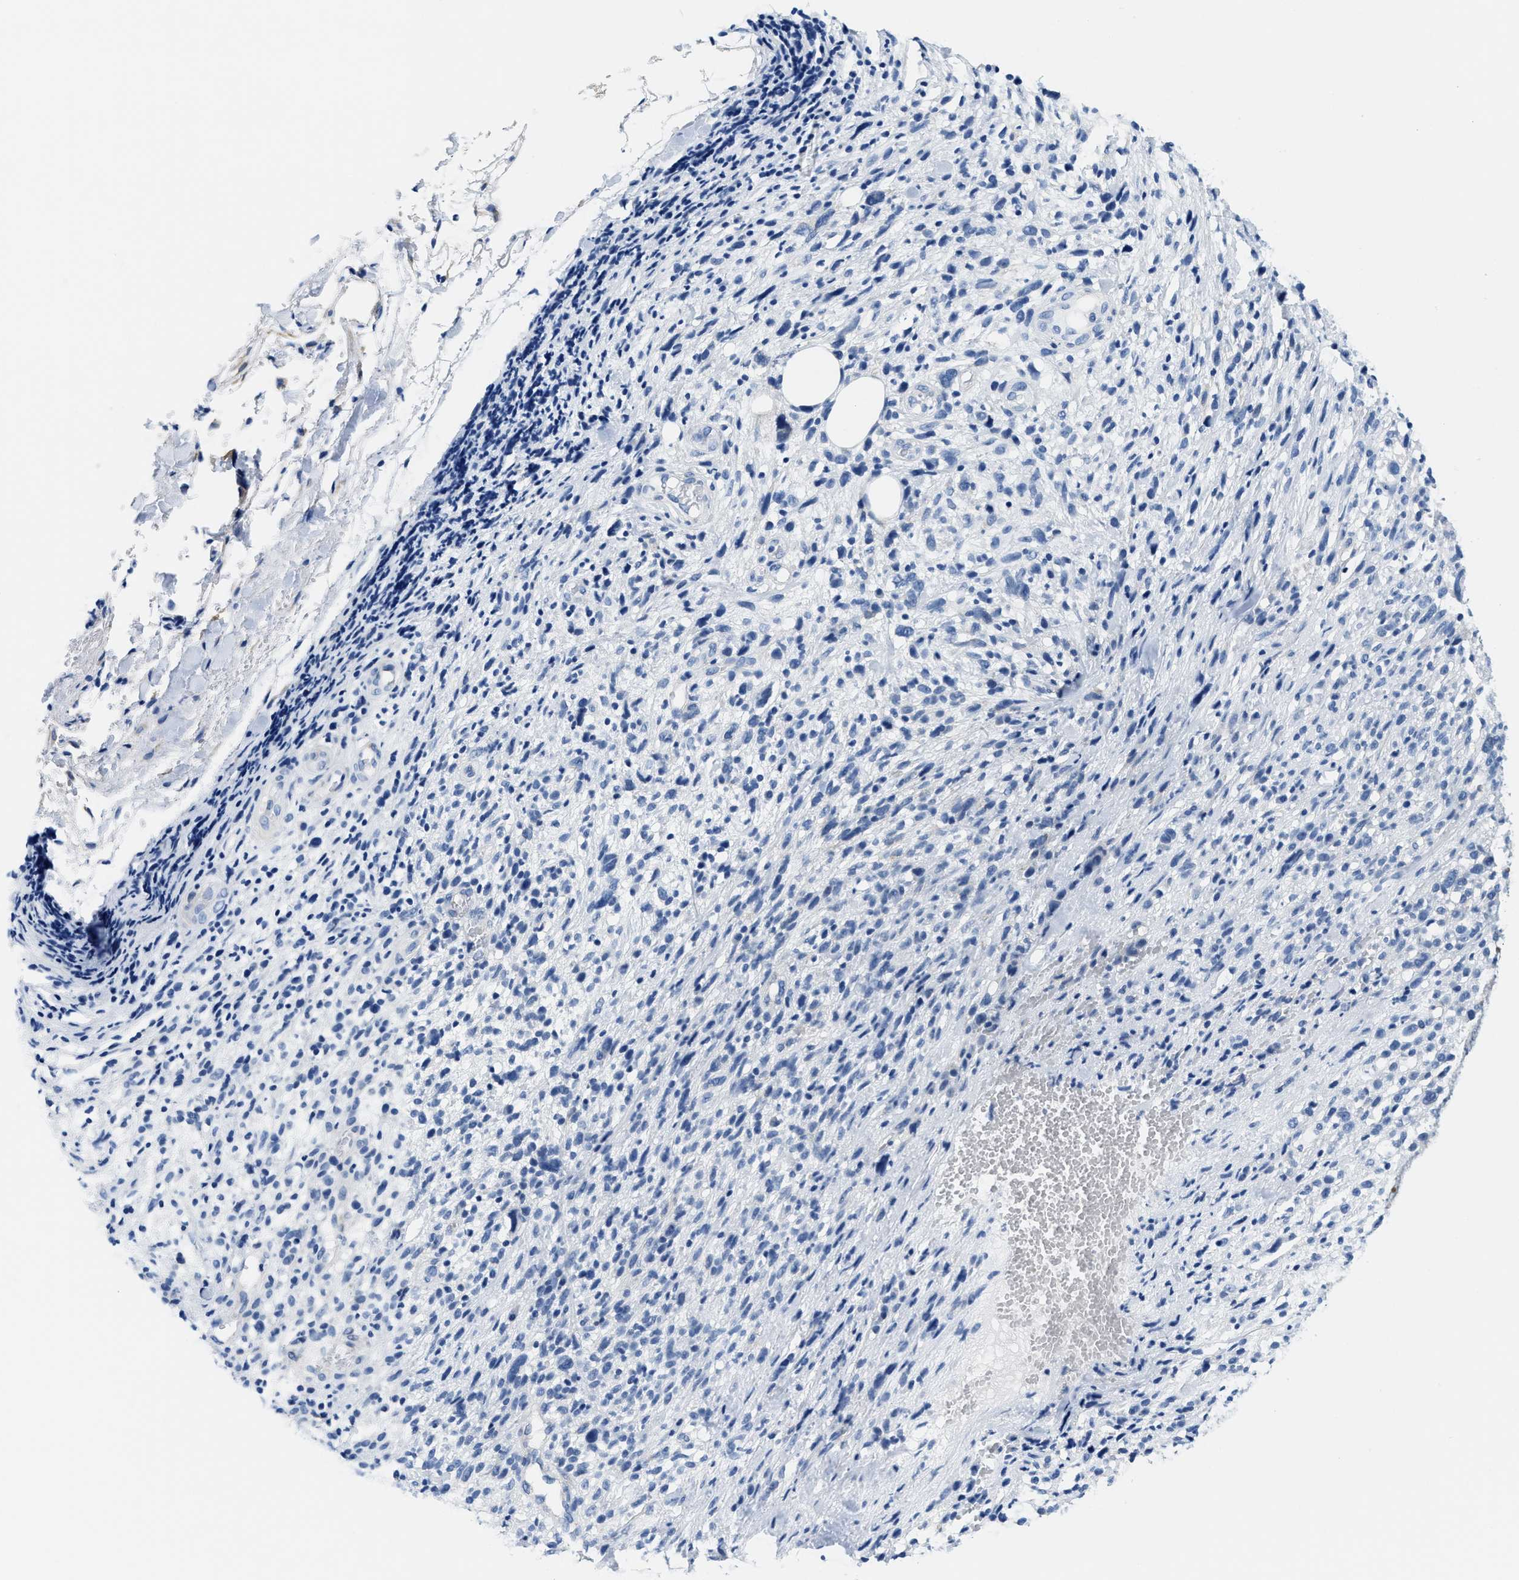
{"staining": {"intensity": "negative", "quantity": "none", "location": "none"}, "tissue": "melanoma", "cell_type": "Tumor cells", "image_type": "cancer", "snomed": [{"axis": "morphology", "description": "Malignant melanoma, NOS"}, {"axis": "topography", "description": "Skin"}], "caption": "Immunohistochemical staining of human malignant melanoma exhibits no significant staining in tumor cells.", "gene": "DSCAM", "patient": {"sex": "female", "age": 55}}